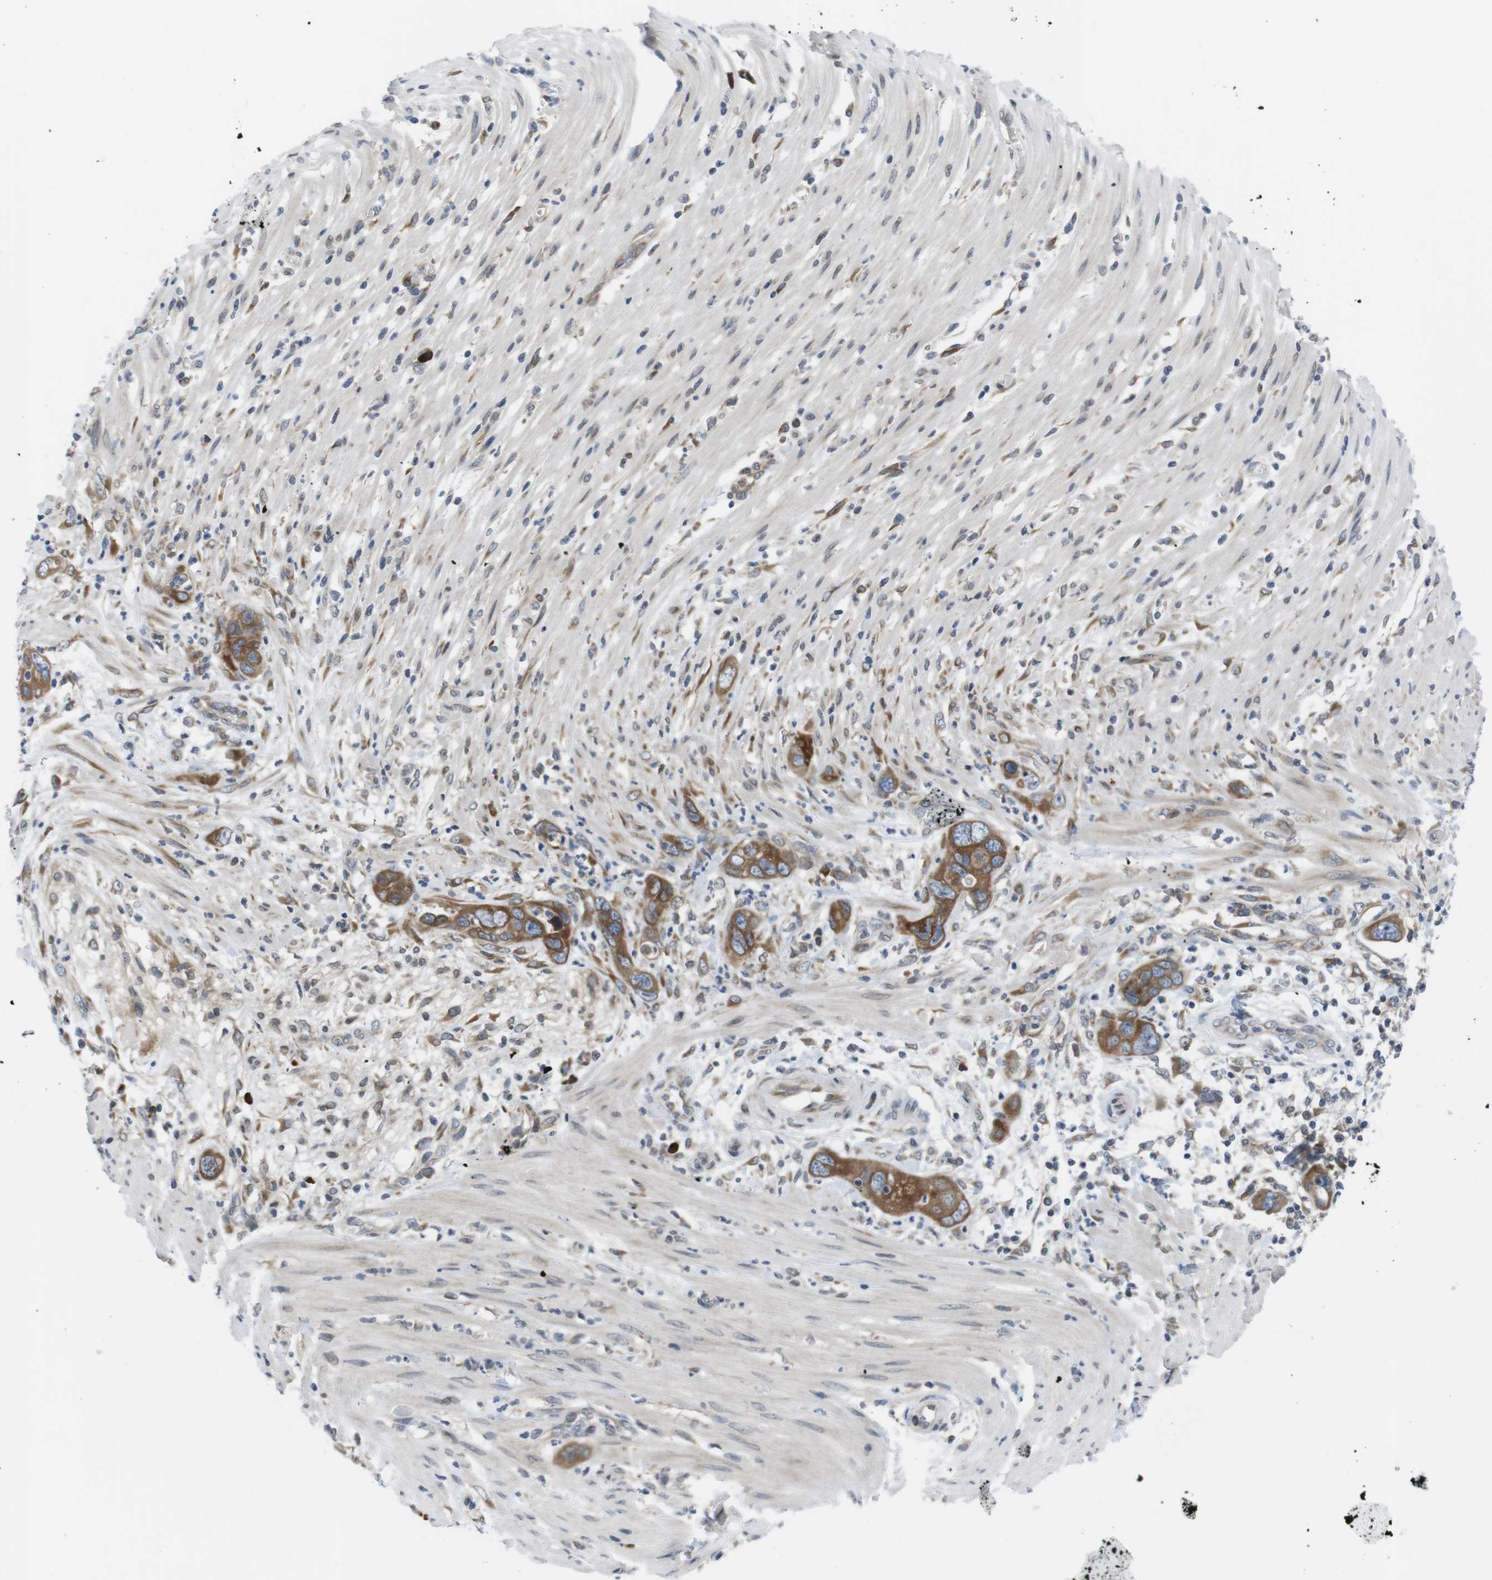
{"staining": {"intensity": "moderate", "quantity": ">75%", "location": "cytoplasmic/membranous"}, "tissue": "pancreatic cancer", "cell_type": "Tumor cells", "image_type": "cancer", "snomed": [{"axis": "morphology", "description": "Adenocarcinoma, NOS"}, {"axis": "topography", "description": "Pancreas"}], "caption": "IHC histopathology image of neoplastic tissue: human pancreatic cancer stained using immunohistochemistry shows medium levels of moderate protein expression localized specifically in the cytoplasmic/membranous of tumor cells, appearing as a cytoplasmic/membranous brown color.", "gene": "ERGIC3", "patient": {"sex": "female", "age": 71}}